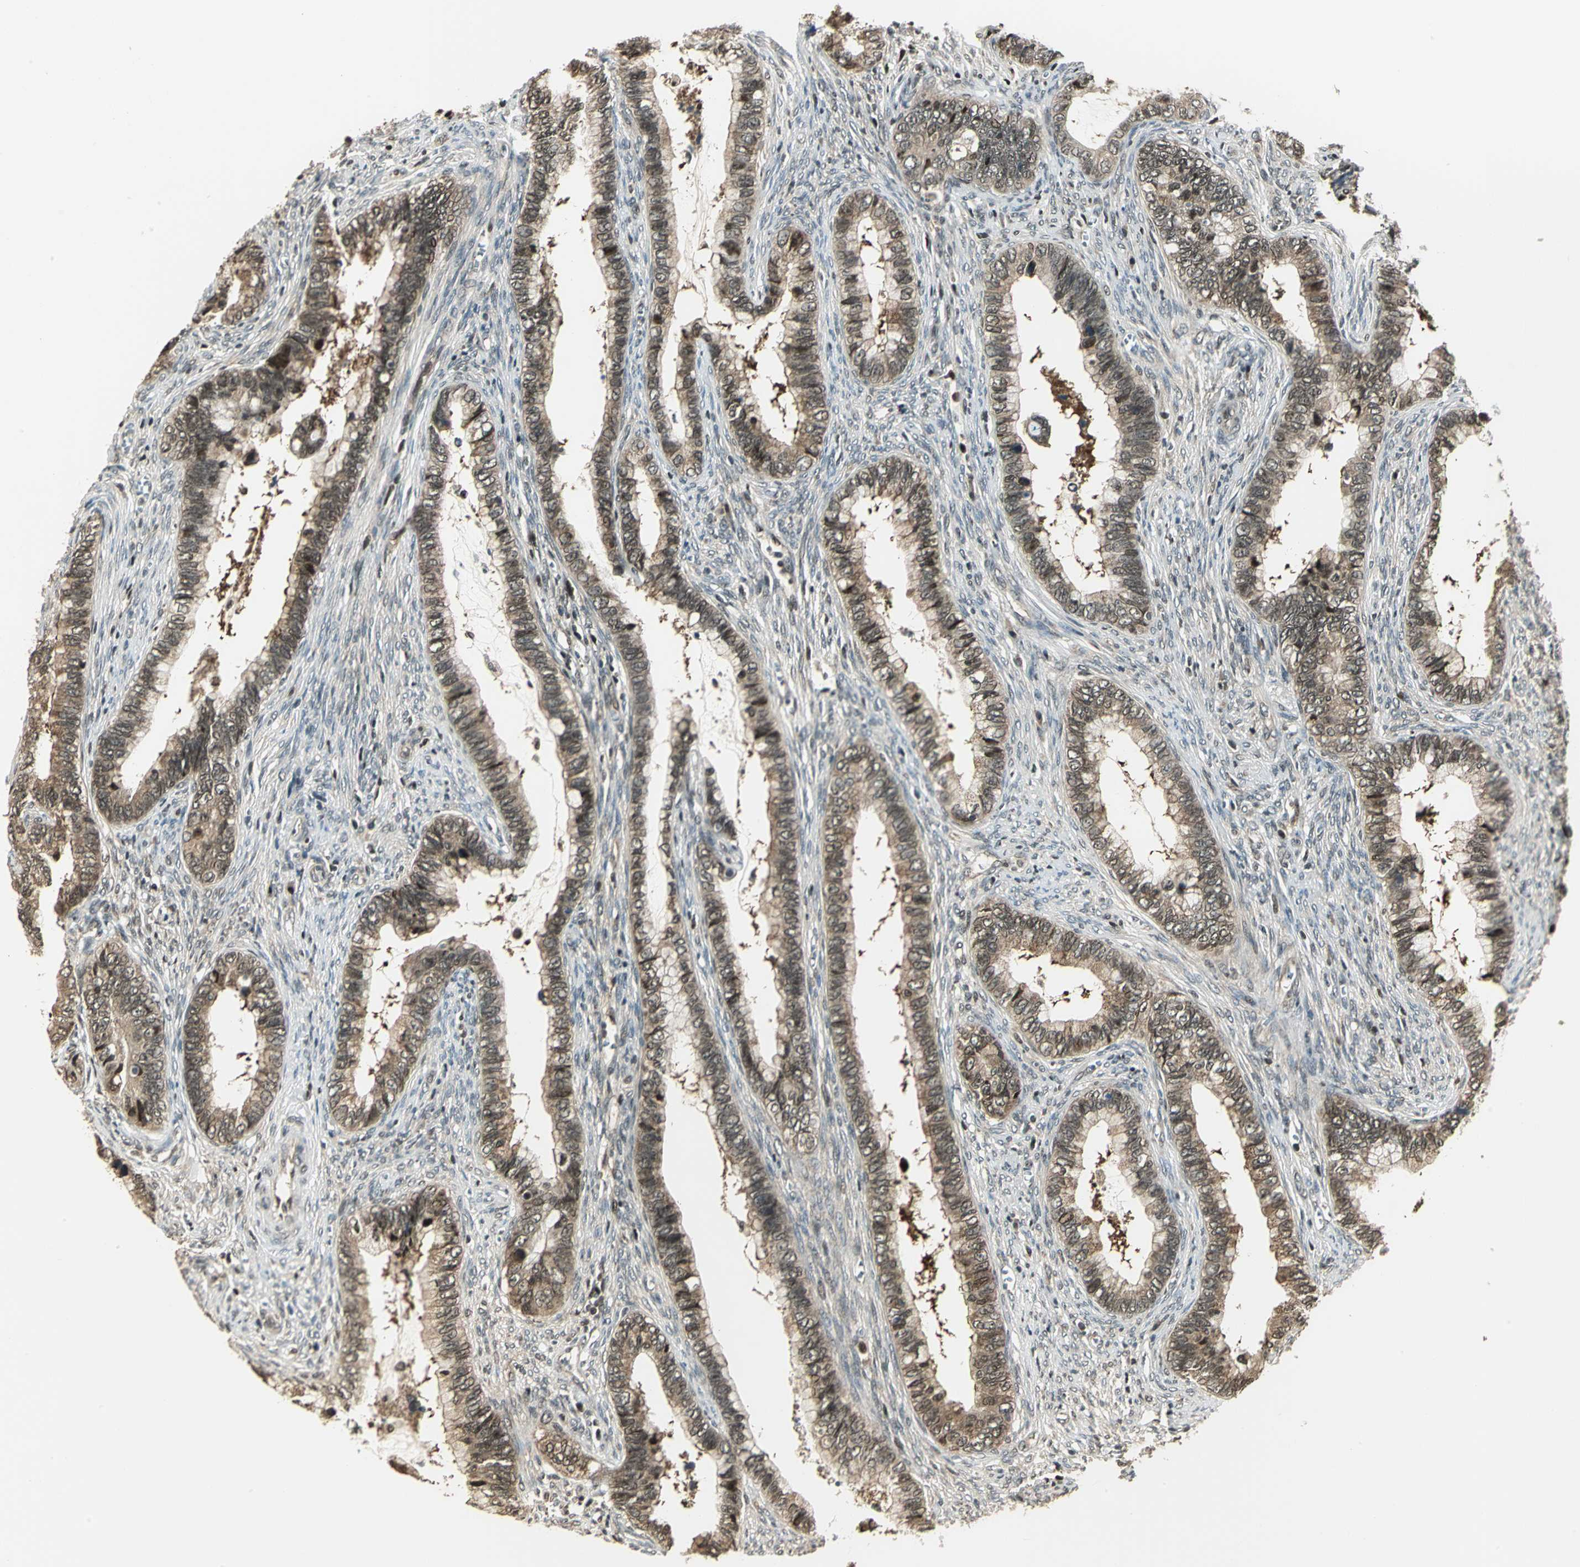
{"staining": {"intensity": "moderate", "quantity": ">75%", "location": "cytoplasmic/membranous,nuclear"}, "tissue": "cervical cancer", "cell_type": "Tumor cells", "image_type": "cancer", "snomed": [{"axis": "morphology", "description": "Adenocarcinoma, NOS"}, {"axis": "topography", "description": "Cervix"}], "caption": "The image displays a brown stain indicating the presence of a protein in the cytoplasmic/membranous and nuclear of tumor cells in cervical cancer (adenocarcinoma).", "gene": "PSMC3", "patient": {"sex": "female", "age": 44}}